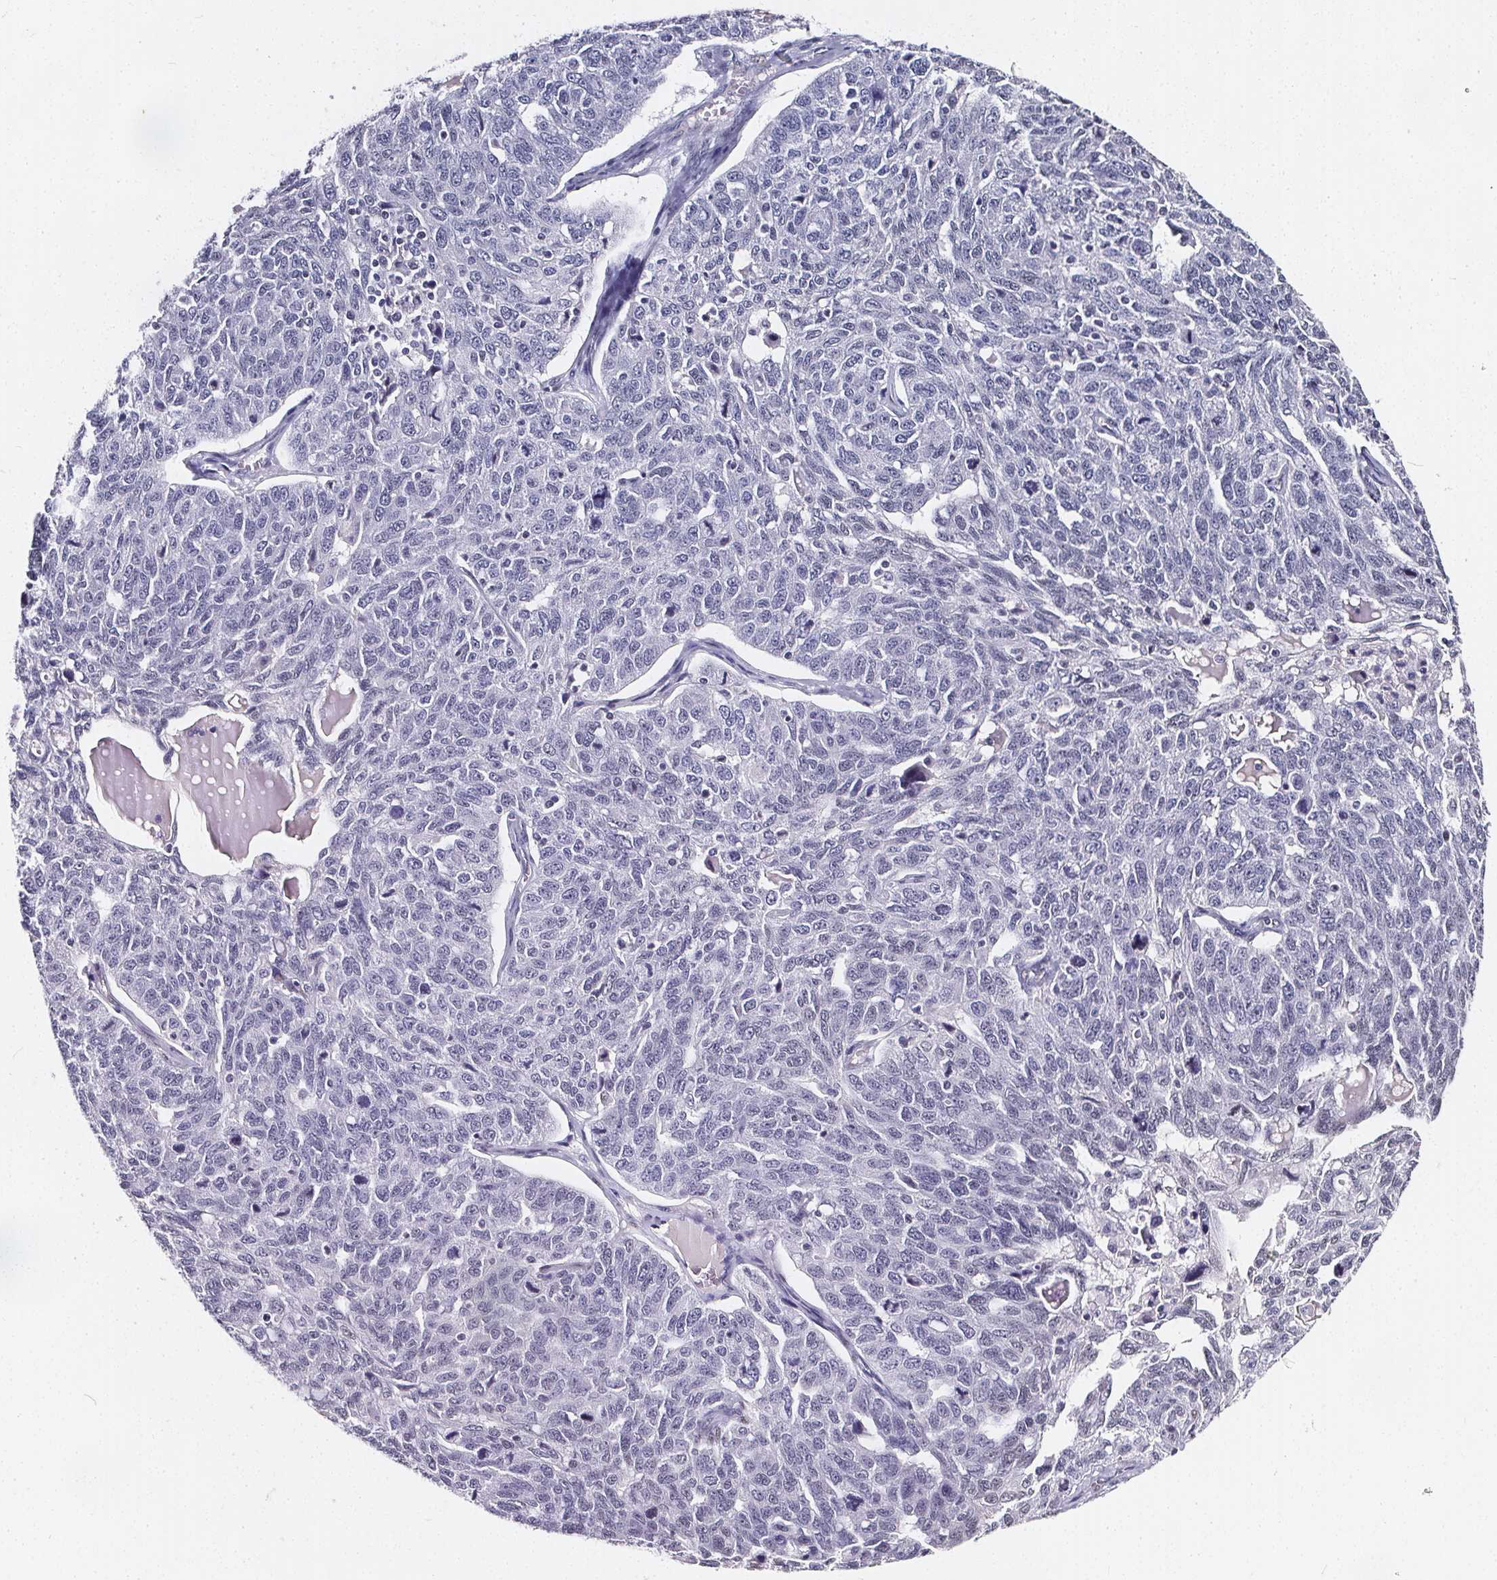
{"staining": {"intensity": "negative", "quantity": "none", "location": "none"}, "tissue": "ovarian cancer", "cell_type": "Tumor cells", "image_type": "cancer", "snomed": [{"axis": "morphology", "description": "Cystadenocarcinoma, serous, NOS"}, {"axis": "topography", "description": "Ovary"}], "caption": "An IHC image of serous cystadenocarcinoma (ovarian) is shown. There is no staining in tumor cells of serous cystadenocarcinoma (ovarian).", "gene": "GP6", "patient": {"sex": "female", "age": 71}}